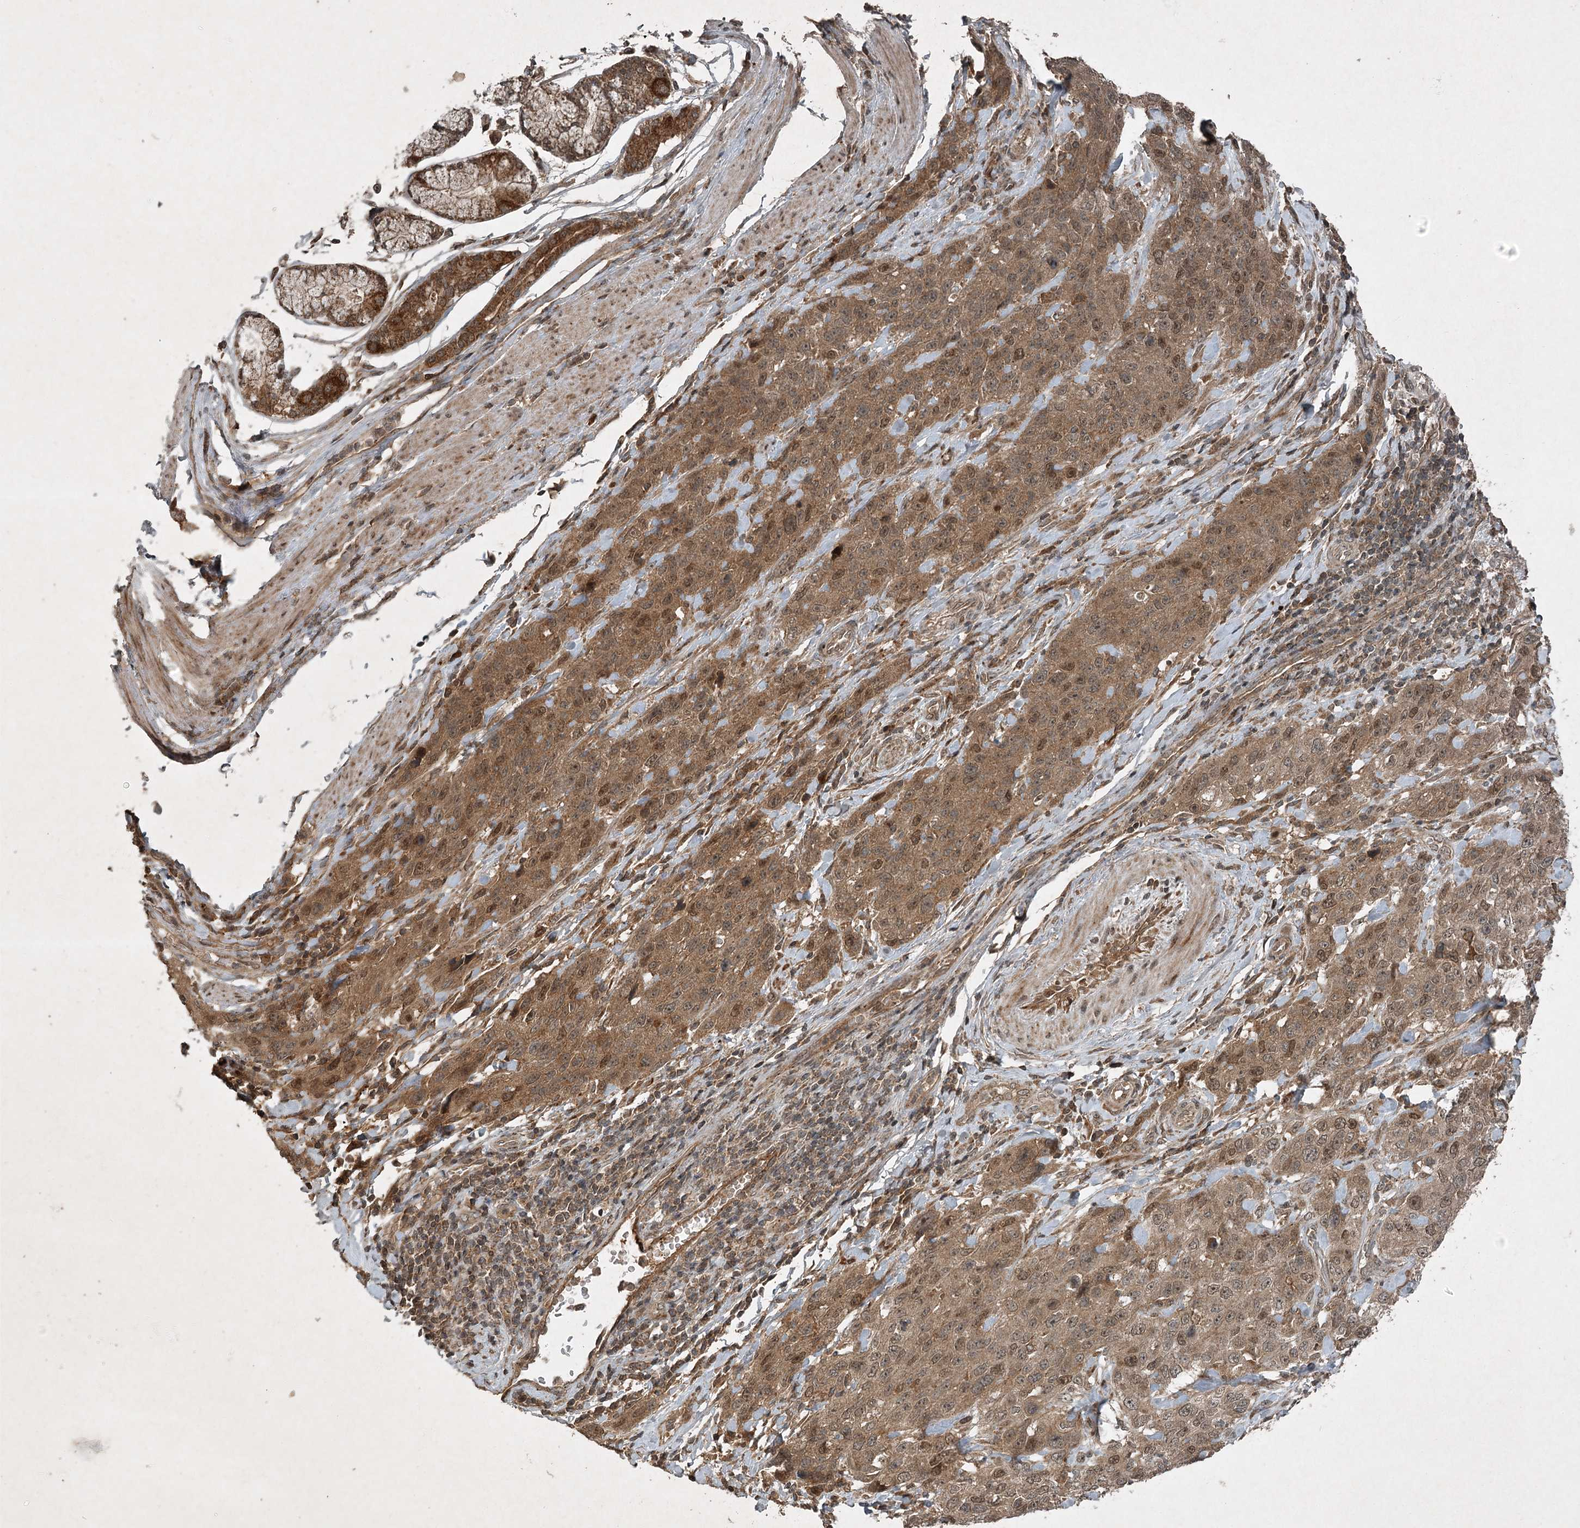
{"staining": {"intensity": "moderate", "quantity": ">75%", "location": "cytoplasmic/membranous,nuclear"}, "tissue": "stomach cancer", "cell_type": "Tumor cells", "image_type": "cancer", "snomed": [{"axis": "morphology", "description": "Normal tissue, NOS"}, {"axis": "morphology", "description": "Adenocarcinoma, NOS"}, {"axis": "topography", "description": "Lymph node"}, {"axis": "topography", "description": "Stomach"}], "caption": "Immunohistochemistry photomicrograph of human stomach cancer stained for a protein (brown), which reveals medium levels of moderate cytoplasmic/membranous and nuclear staining in approximately >75% of tumor cells.", "gene": "UNC93A", "patient": {"sex": "male", "age": 48}}